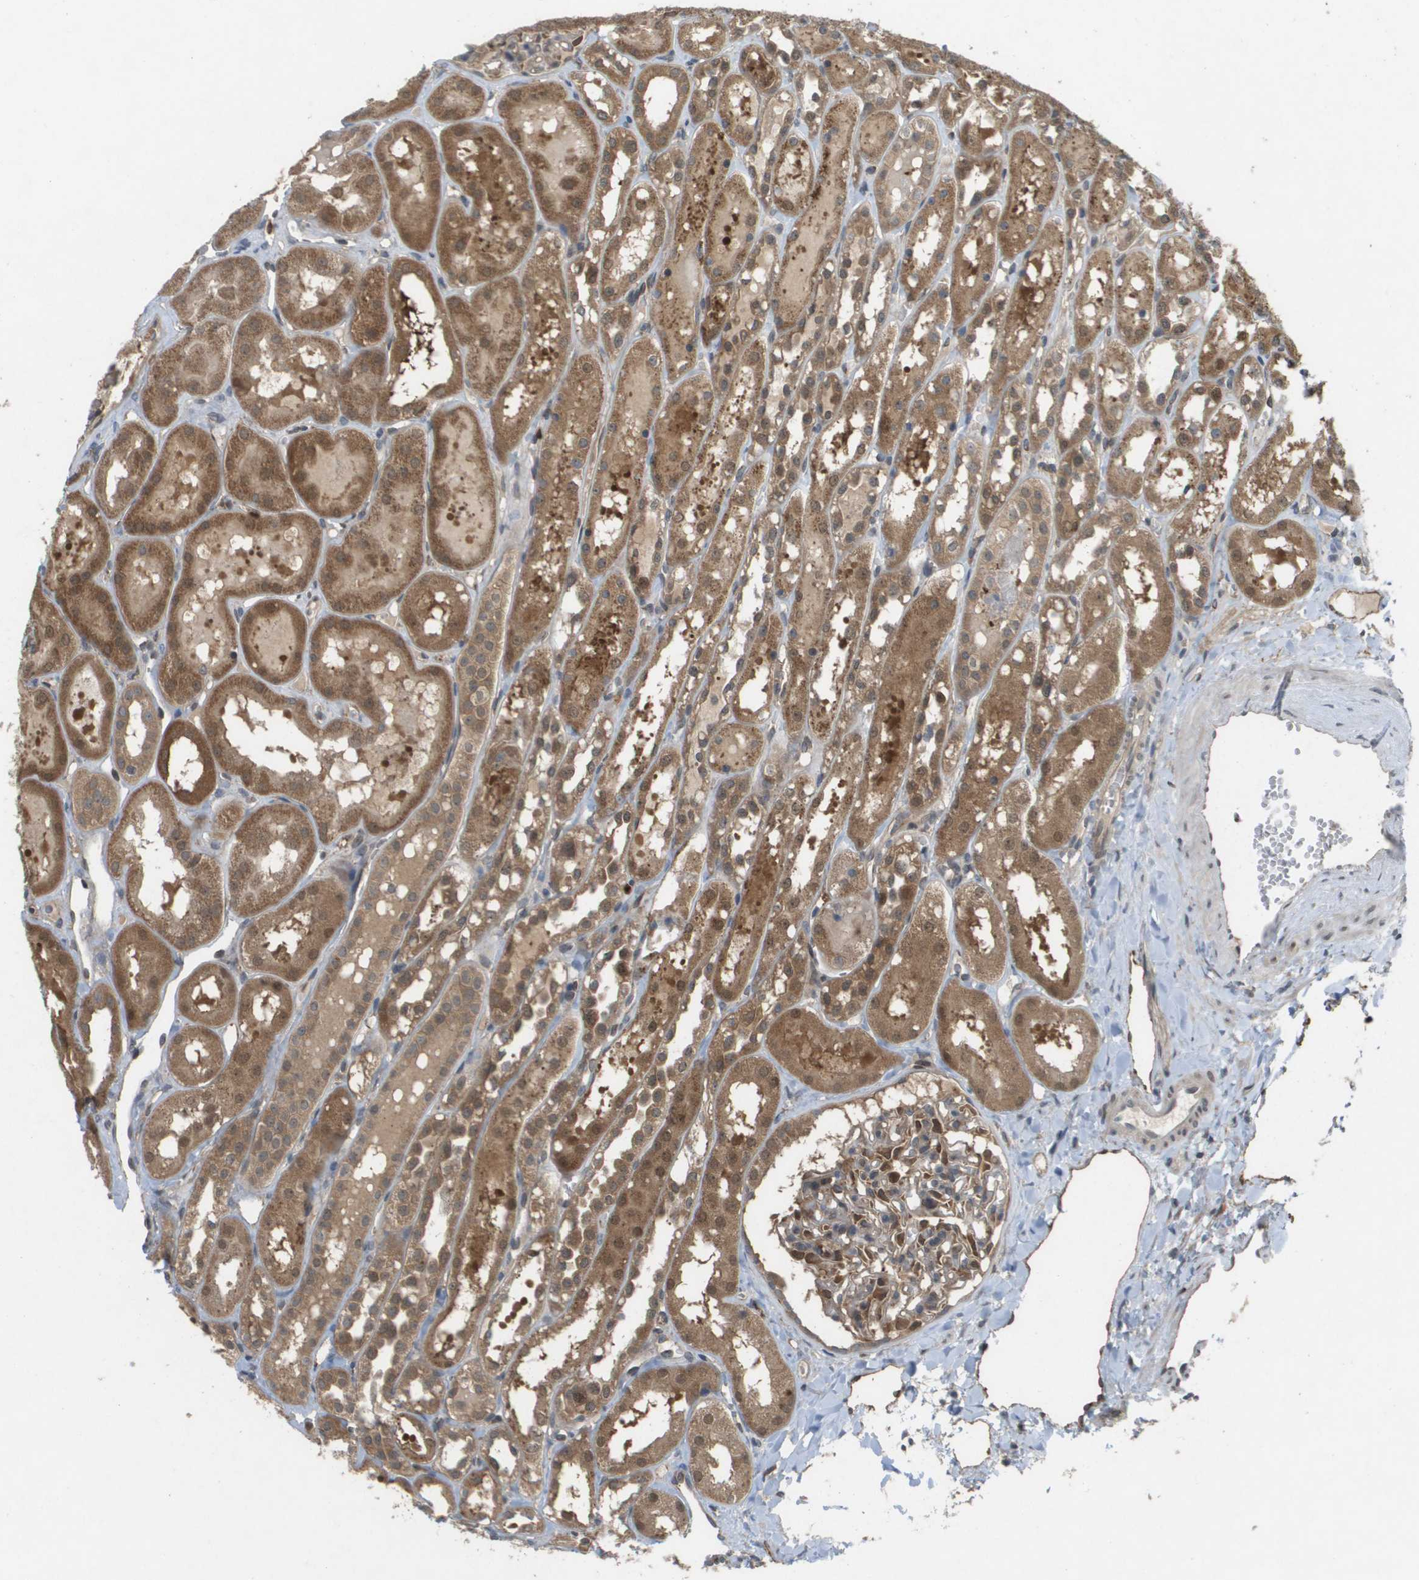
{"staining": {"intensity": "moderate", "quantity": ">75%", "location": "cytoplasmic/membranous"}, "tissue": "kidney", "cell_type": "Cells in glomeruli", "image_type": "normal", "snomed": [{"axis": "morphology", "description": "Normal tissue, NOS"}, {"axis": "topography", "description": "Kidney"}, {"axis": "topography", "description": "Urinary bladder"}], "caption": "This is an image of immunohistochemistry staining of normal kidney, which shows moderate expression in the cytoplasmic/membranous of cells in glomeruli.", "gene": "PALD1", "patient": {"sex": "male", "age": 16}}